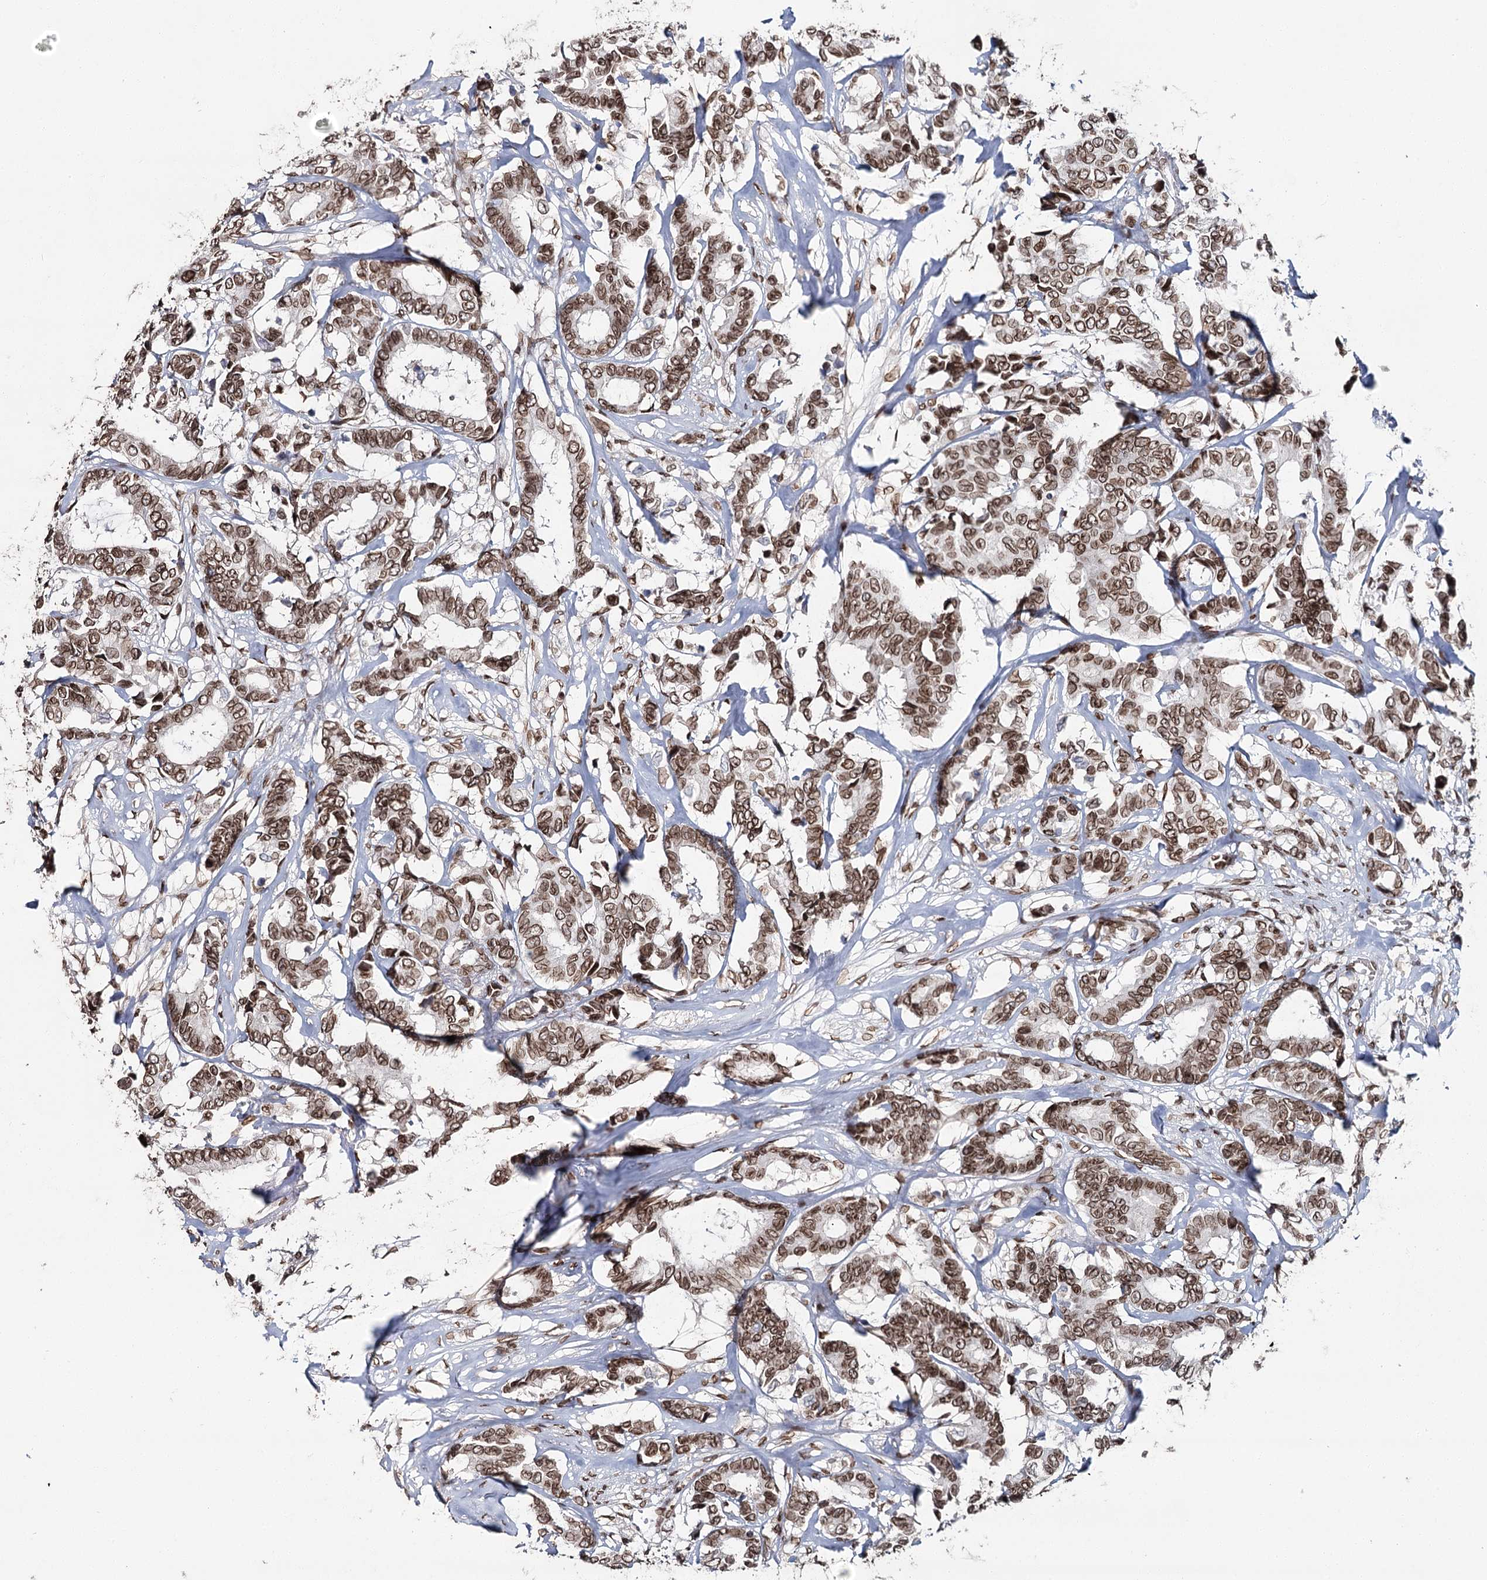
{"staining": {"intensity": "moderate", "quantity": ">75%", "location": "cytoplasmic/membranous,nuclear"}, "tissue": "breast cancer", "cell_type": "Tumor cells", "image_type": "cancer", "snomed": [{"axis": "morphology", "description": "Duct carcinoma"}, {"axis": "topography", "description": "Breast"}], "caption": "Immunohistochemical staining of human breast cancer (infiltrating ductal carcinoma) exhibits moderate cytoplasmic/membranous and nuclear protein expression in approximately >75% of tumor cells. (Stains: DAB (3,3'-diaminobenzidine) in brown, nuclei in blue, Microscopy: brightfield microscopy at high magnification).", "gene": "KIAA0930", "patient": {"sex": "female", "age": 87}}